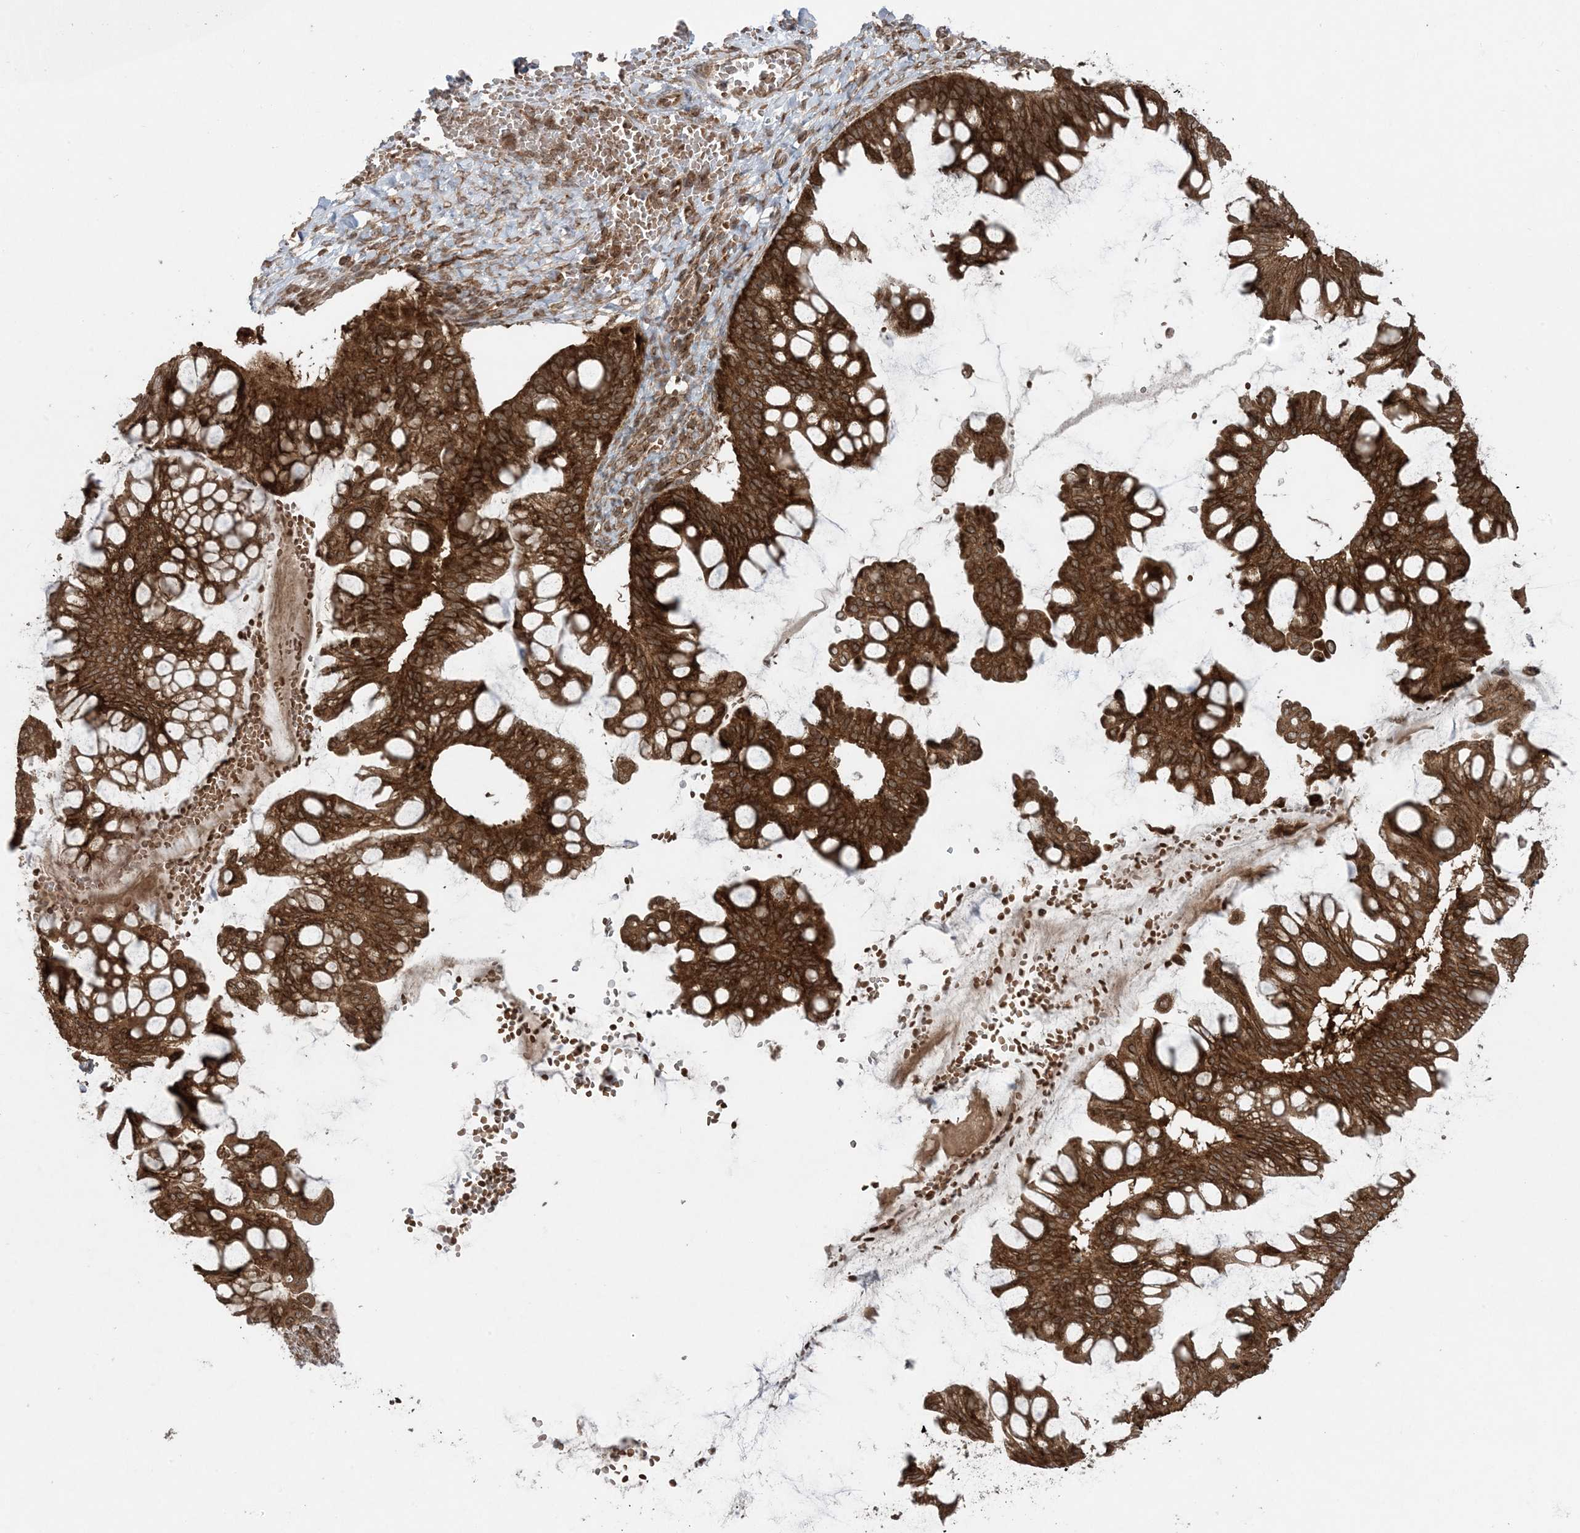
{"staining": {"intensity": "strong", "quantity": ">75%", "location": "cytoplasmic/membranous"}, "tissue": "ovarian cancer", "cell_type": "Tumor cells", "image_type": "cancer", "snomed": [{"axis": "morphology", "description": "Cystadenocarcinoma, mucinous, NOS"}, {"axis": "topography", "description": "Ovary"}], "caption": "This is an image of immunohistochemistry (IHC) staining of mucinous cystadenocarcinoma (ovarian), which shows strong staining in the cytoplasmic/membranous of tumor cells.", "gene": "DDX19B", "patient": {"sex": "female", "age": 73}}